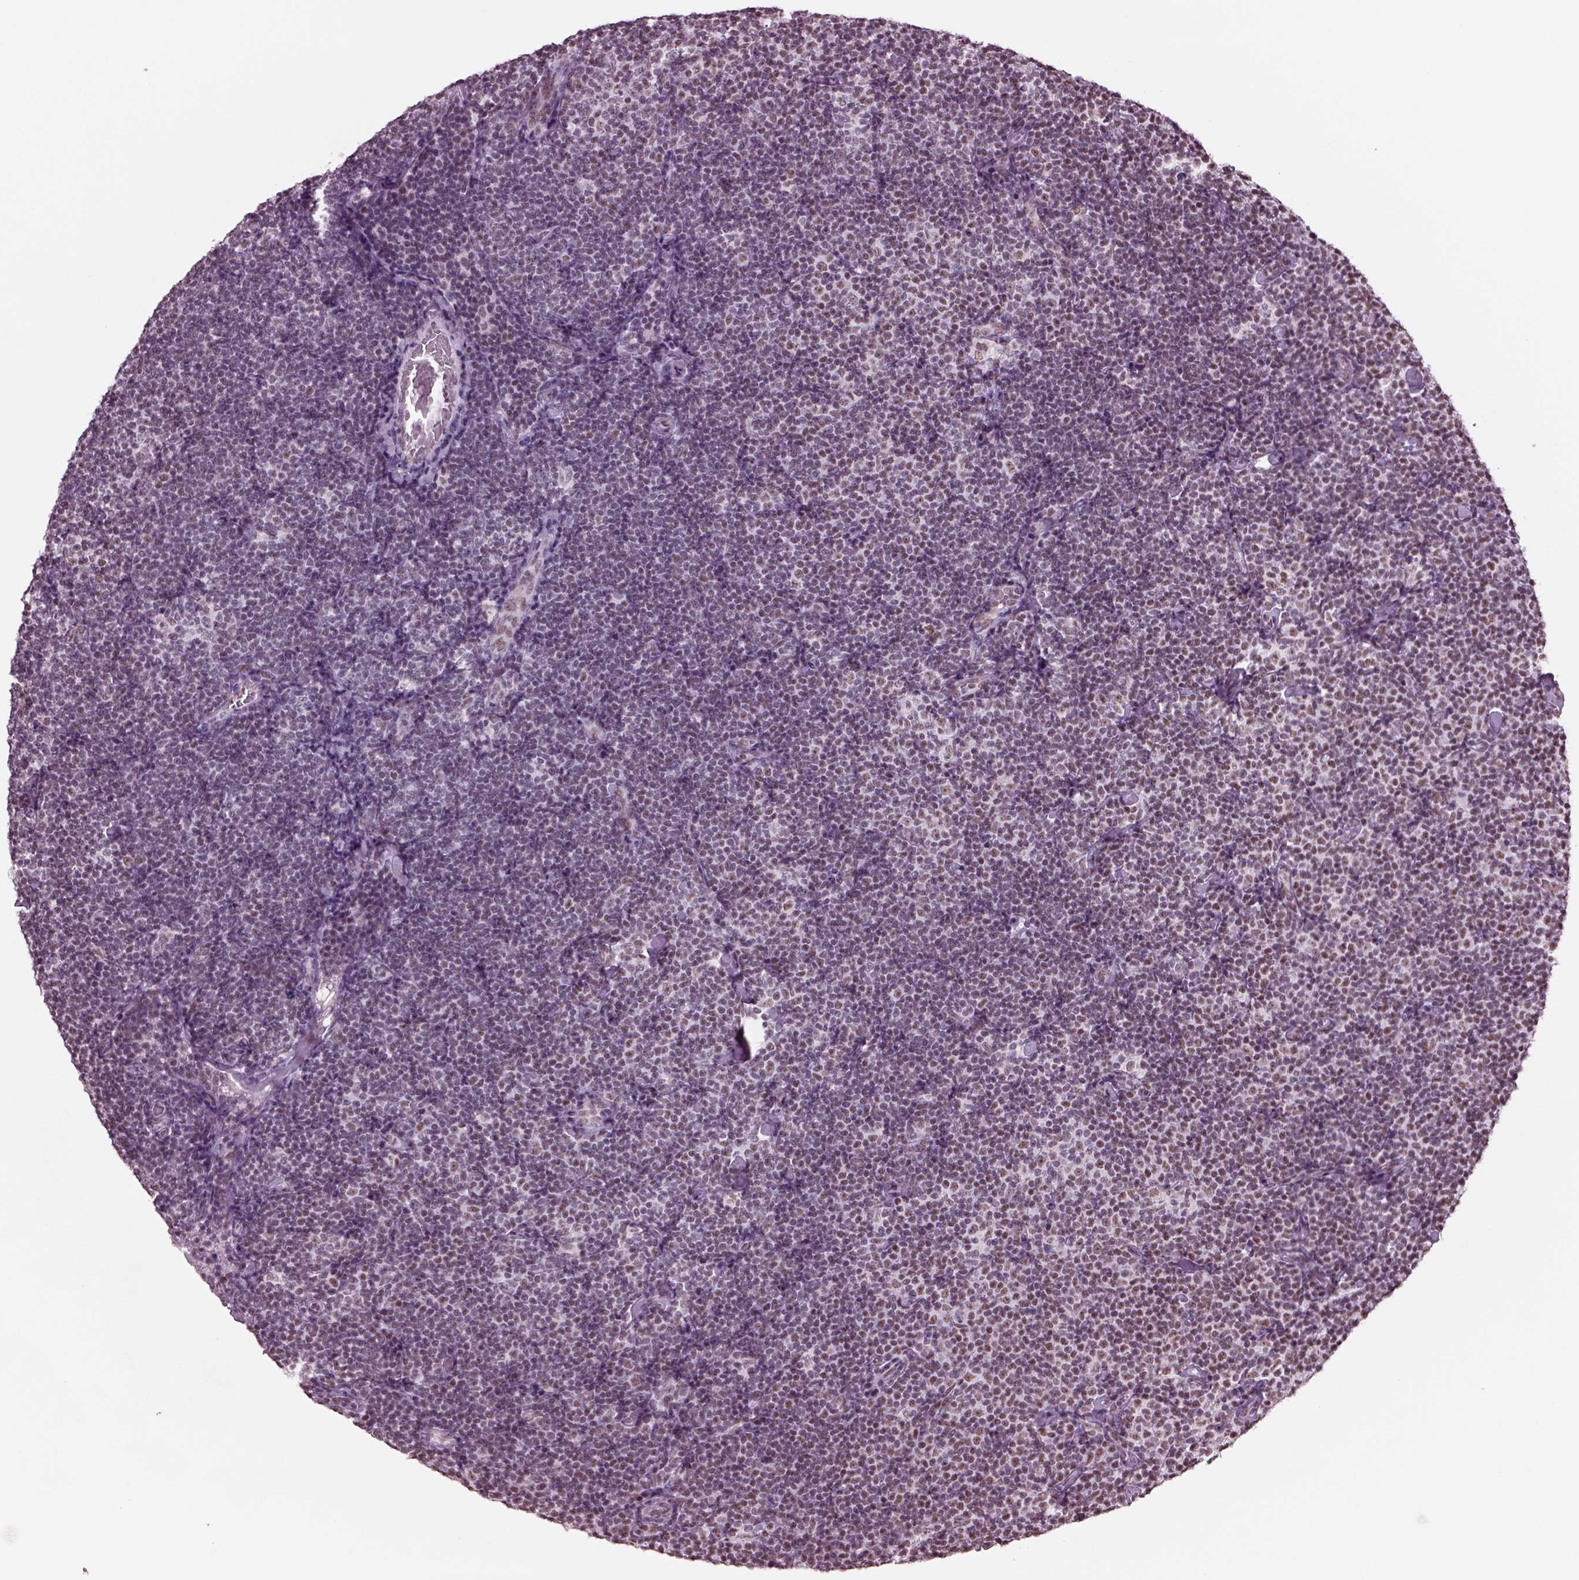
{"staining": {"intensity": "weak", "quantity": "<25%", "location": "nuclear"}, "tissue": "lymphoma", "cell_type": "Tumor cells", "image_type": "cancer", "snomed": [{"axis": "morphology", "description": "Malignant lymphoma, non-Hodgkin's type, Low grade"}, {"axis": "topography", "description": "Lymph node"}], "caption": "Lymphoma was stained to show a protein in brown. There is no significant positivity in tumor cells. Nuclei are stained in blue.", "gene": "SEPHS1", "patient": {"sex": "male", "age": 81}}